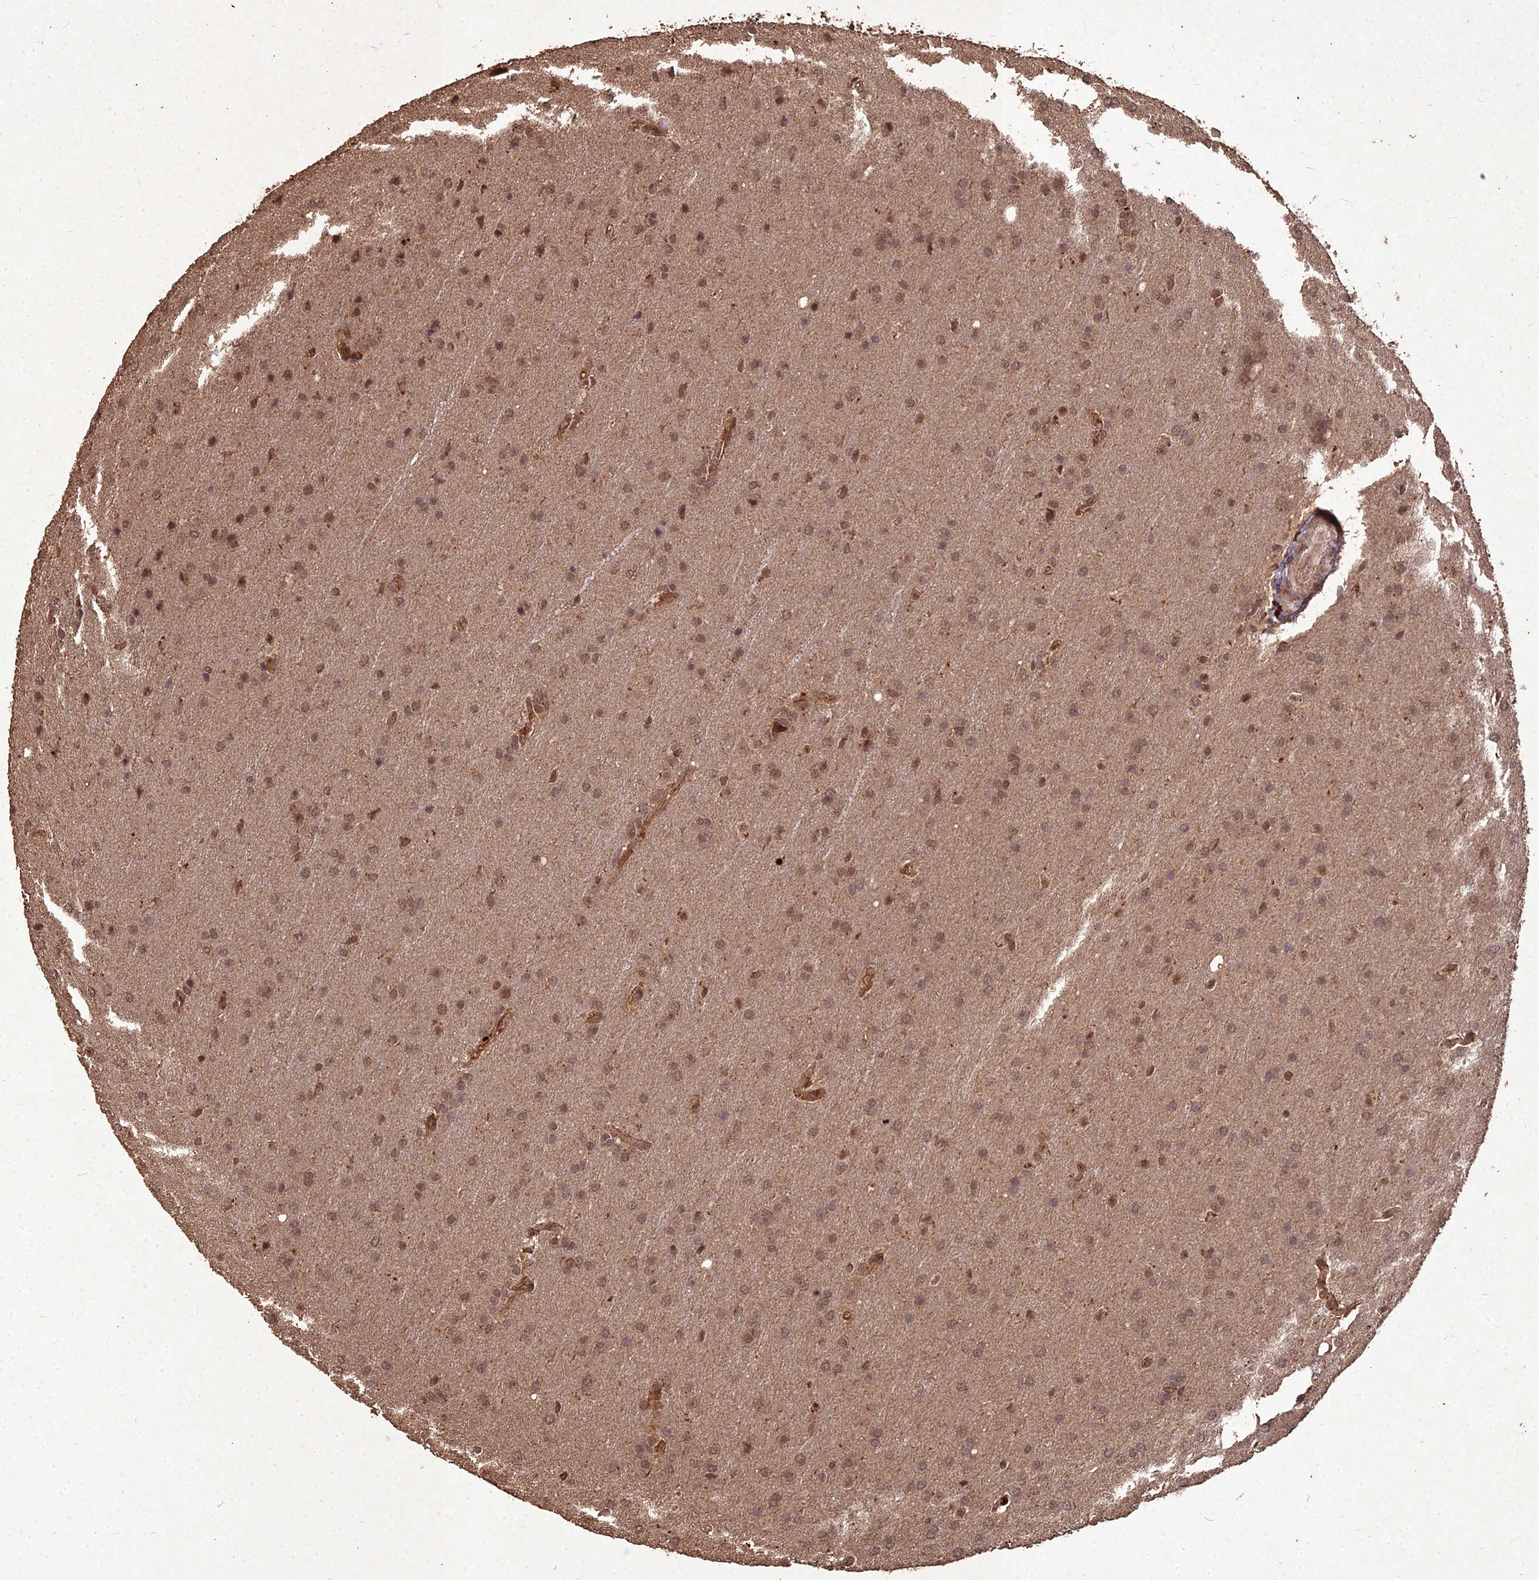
{"staining": {"intensity": "moderate", "quantity": ">75%", "location": "nuclear"}, "tissue": "glioma", "cell_type": "Tumor cells", "image_type": "cancer", "snomed": [{"axis": "morphology", "description": "Glioma, malignant, Low grade"}, {"axis": "topography", "description": "Brain"}], "caption": "Immunohistochemical staining of human low-grade glioma (malignant) displays medium levels of moderate nuclear protein expression in approximately >75% of tumor cells.", "gene": "SYMPK", "patient": {"sex": "female", "age": 32}}